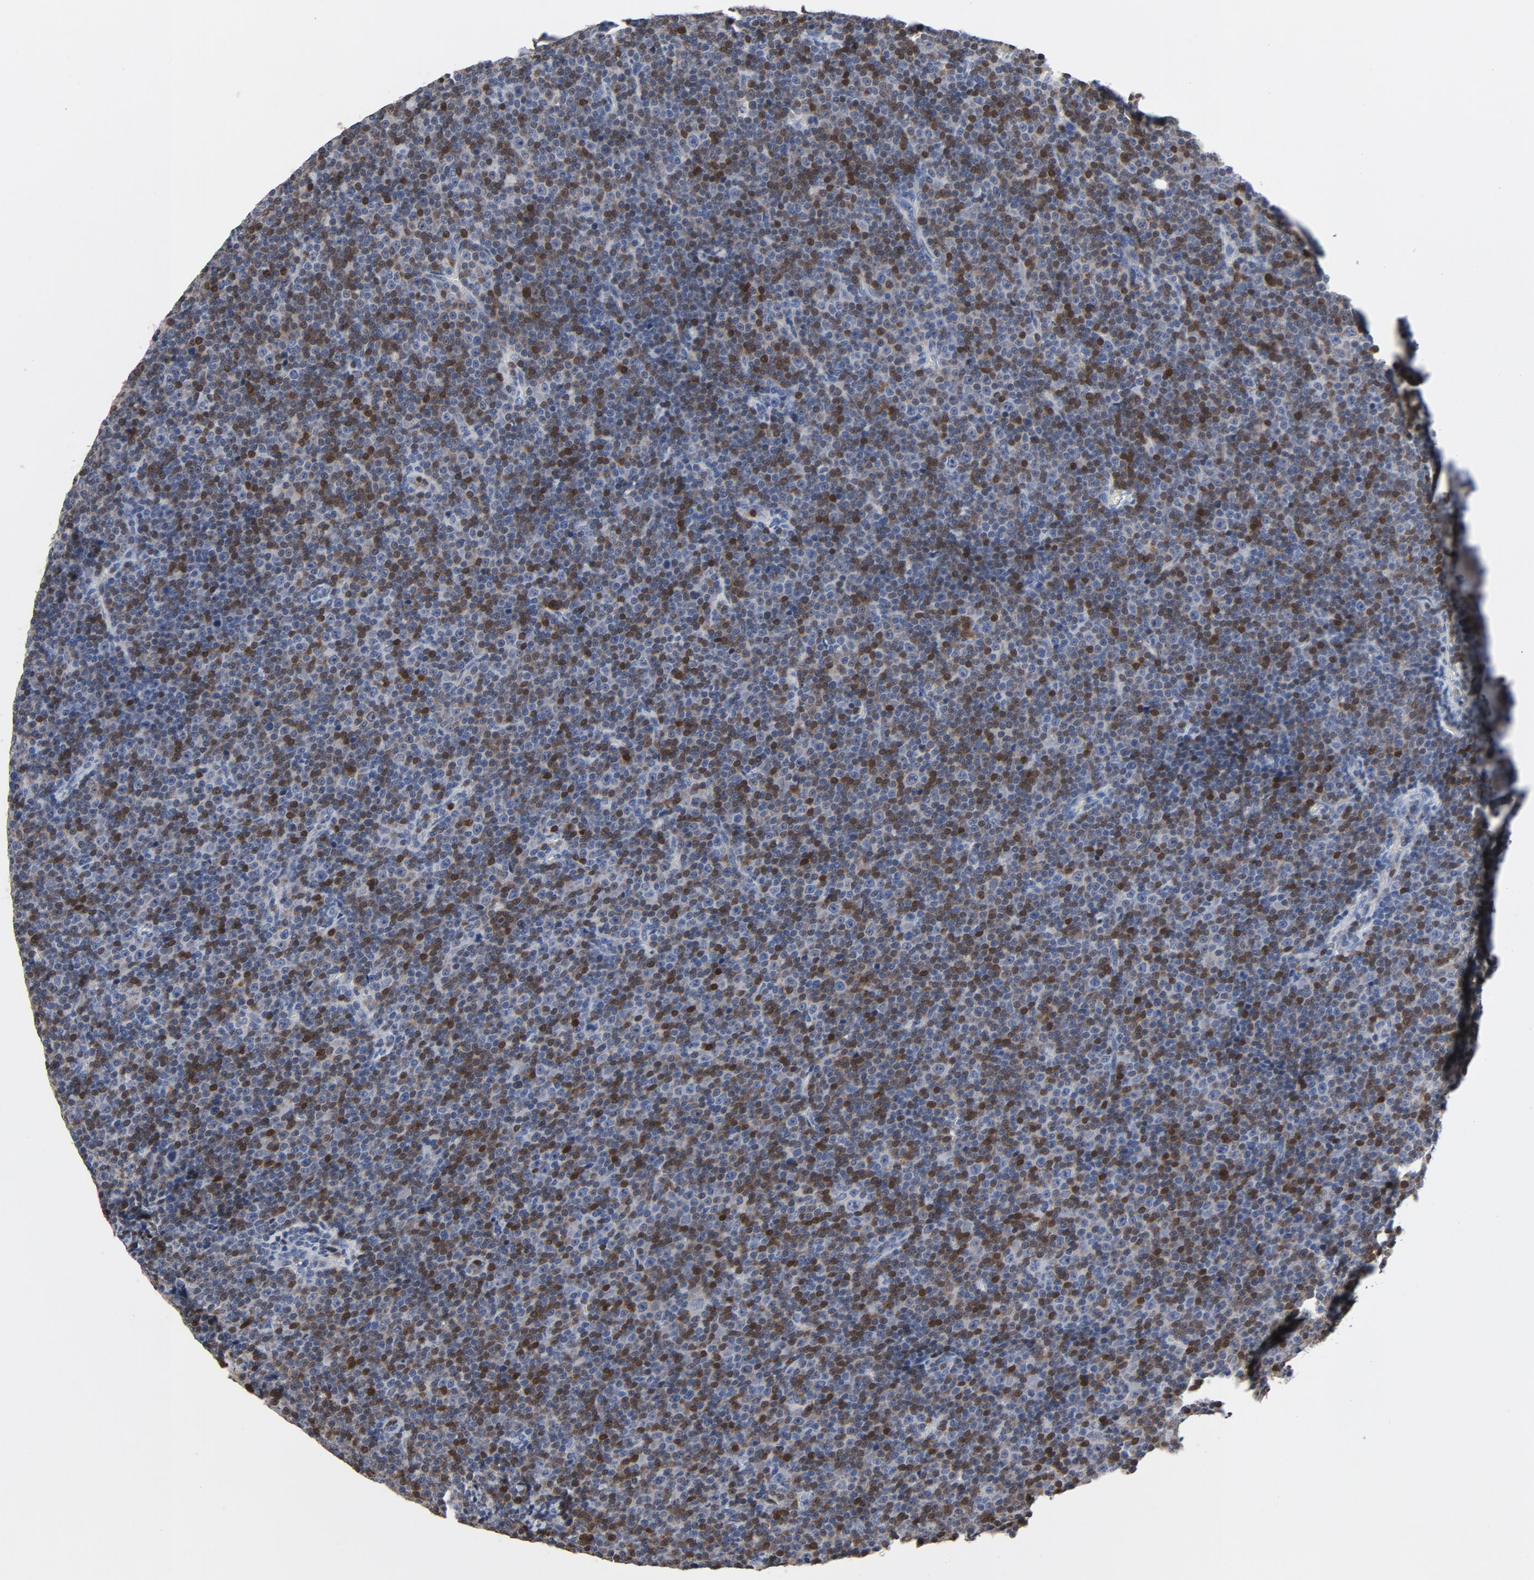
{"staining": {"intensity": "negative", "quantity": "none", "location": "none"}, "tissue": "lymphoma", "cell_type": "Tumor cells", "image_type": "cancer", "snomed": [{"axis": "morphology", "description": "Malignant lymphoma, non-Hodgkin's type, Low grade"}, {"axis": "topography", "description": "Lymph node"}], "caption": "The photomicrograph shows no staining of tumor cells in low-grade malignant lymphoma, non-Hodgkin's type.", "gene": "TCL1A", "patient": {"sex": "female", "age": 67}}